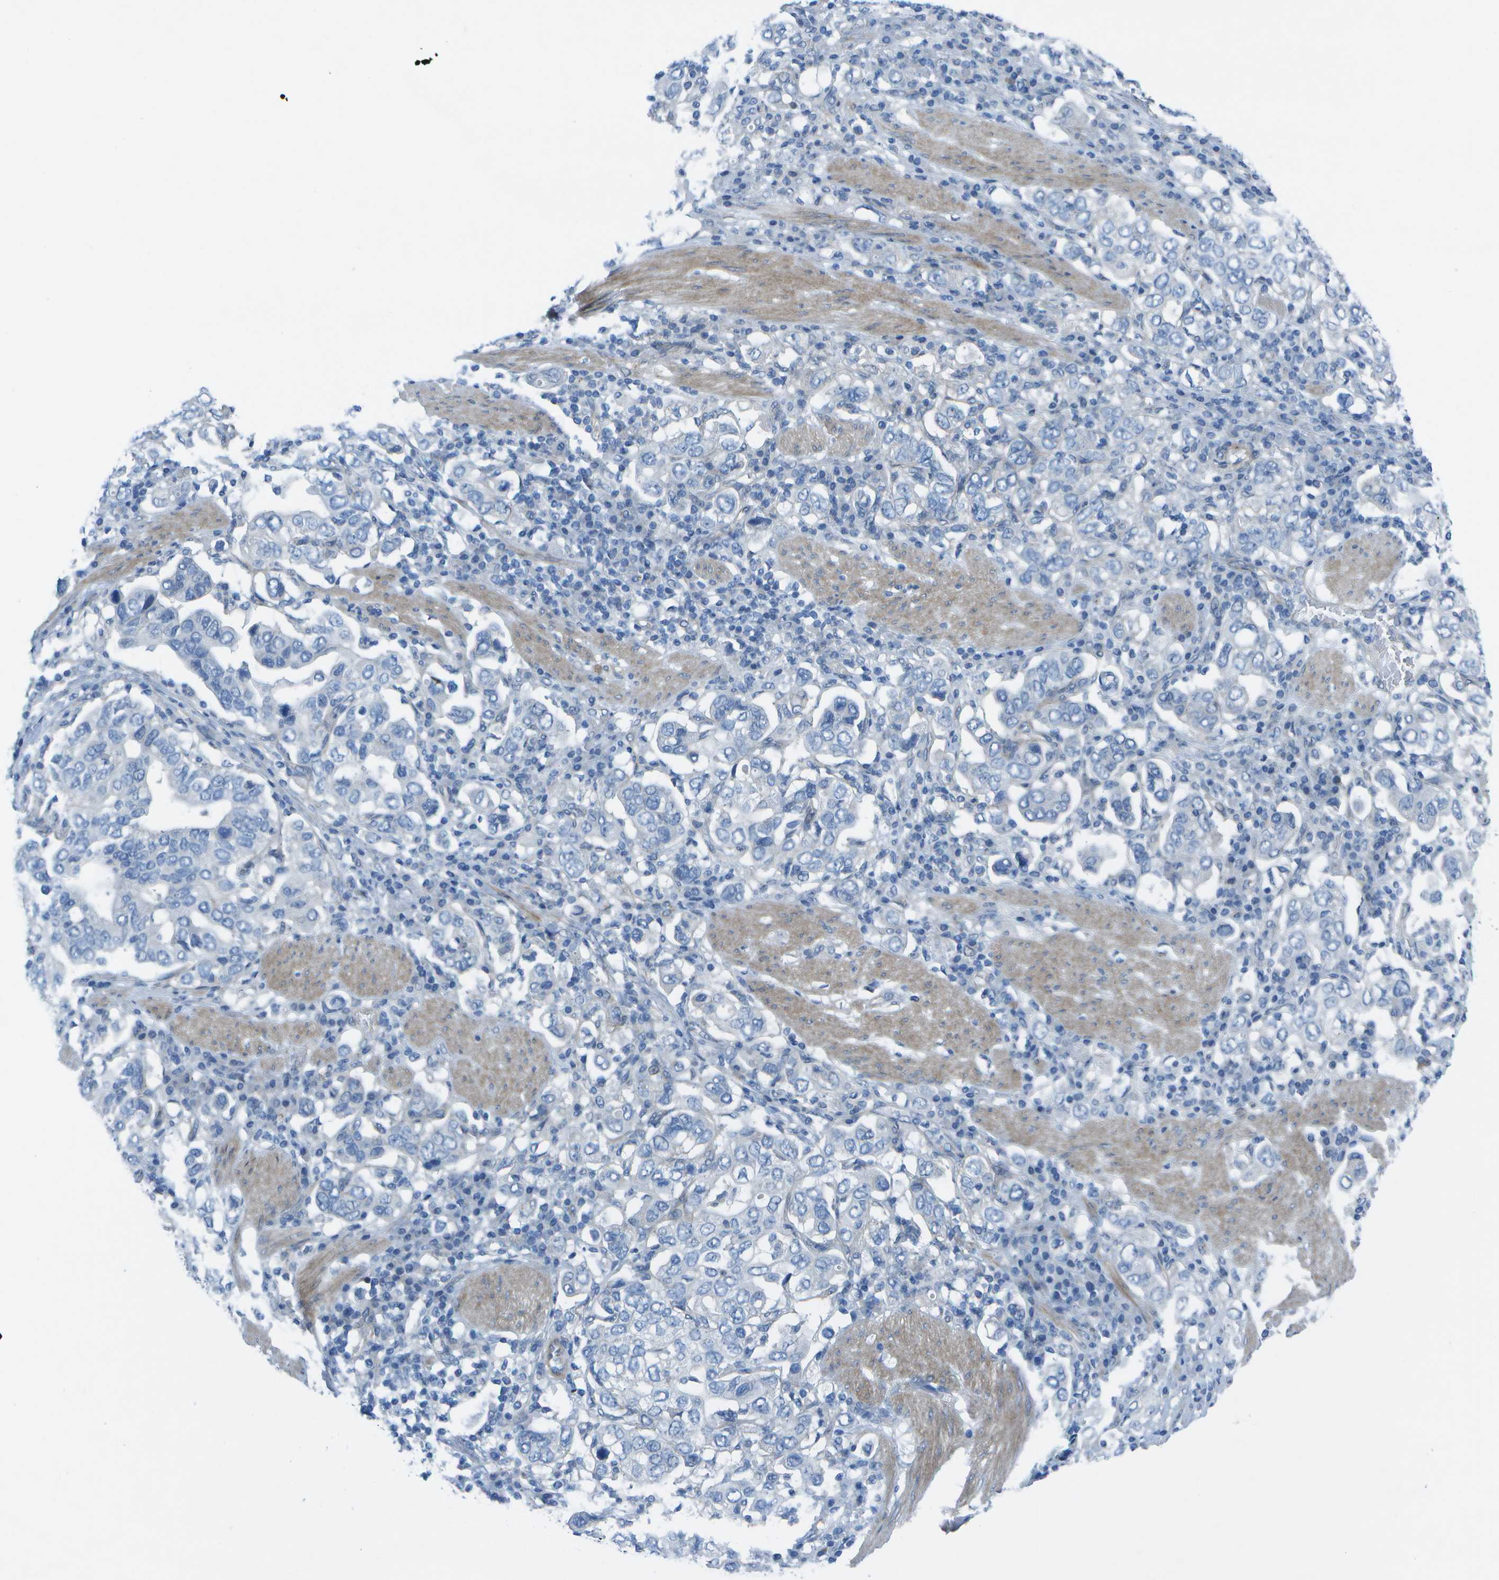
{"staining": {"intensity": "negative", "quantity": "none", "location": "none"}, "tissue": "stomach cancer", "cell_type": "Tumor cells", "image_type": "cancer", "snomed": [{"axis": "morphology", "description": "Adenocarcinoma, NOS"}, {"axis": "topography", "description": "Stomach, upper"}], "caption": "A high-resolution micrograph shows immunohistochemistry staining of stomach cancer, which demonstrates no significant expression in tumor cells.", "gene": "SORBS3", "patient": {"sex": "male", "age": 62}}